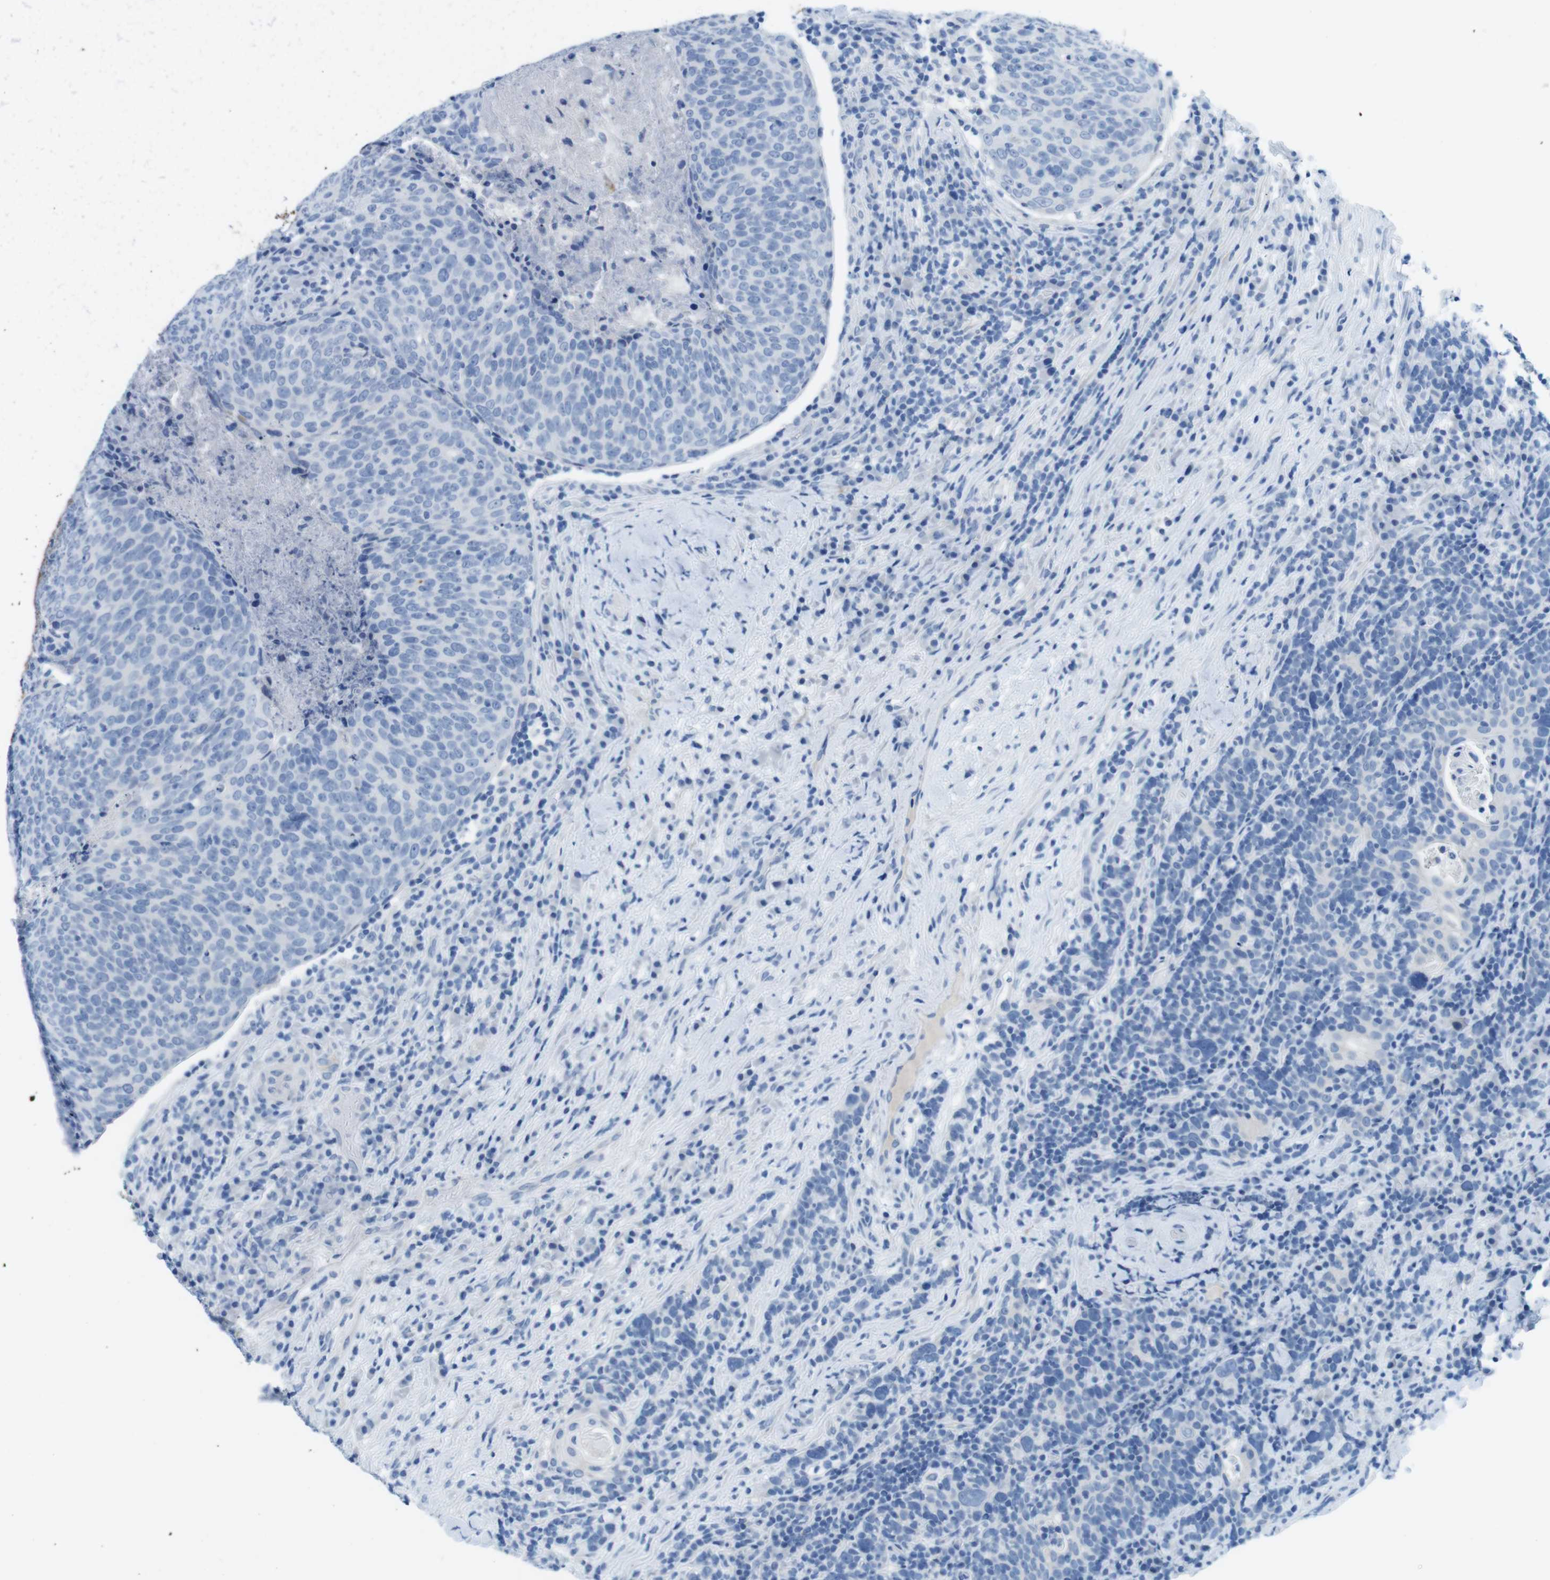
{"staining": {"intensity": "negative", "quantity": "none", "location": "none"}, "tissue": "head and neck cancer", "cell_type": "Tumor cells", "image_type": "cancer", "snomed": [{"axis": "morphology", "description": "Squamous cell carcinoma, NOS"}, {"axis": "morphology", "description": "Squamous cell carcinoma, metastatic, NOS"}, {"axis": "topography", "description": "Lymph node"}, {"axis": "topography", "description": "Head-Neck"}], "caption": "This is a image of immunohistochemistry staining of head and neck cancer (metastatic squamous cell carcinoma), which shows no expression in tumor cells. (DAB IHC with hematoxylin counter stain).", "gene": "GAP43", "patient": {"sex": "male", "age": 62}}